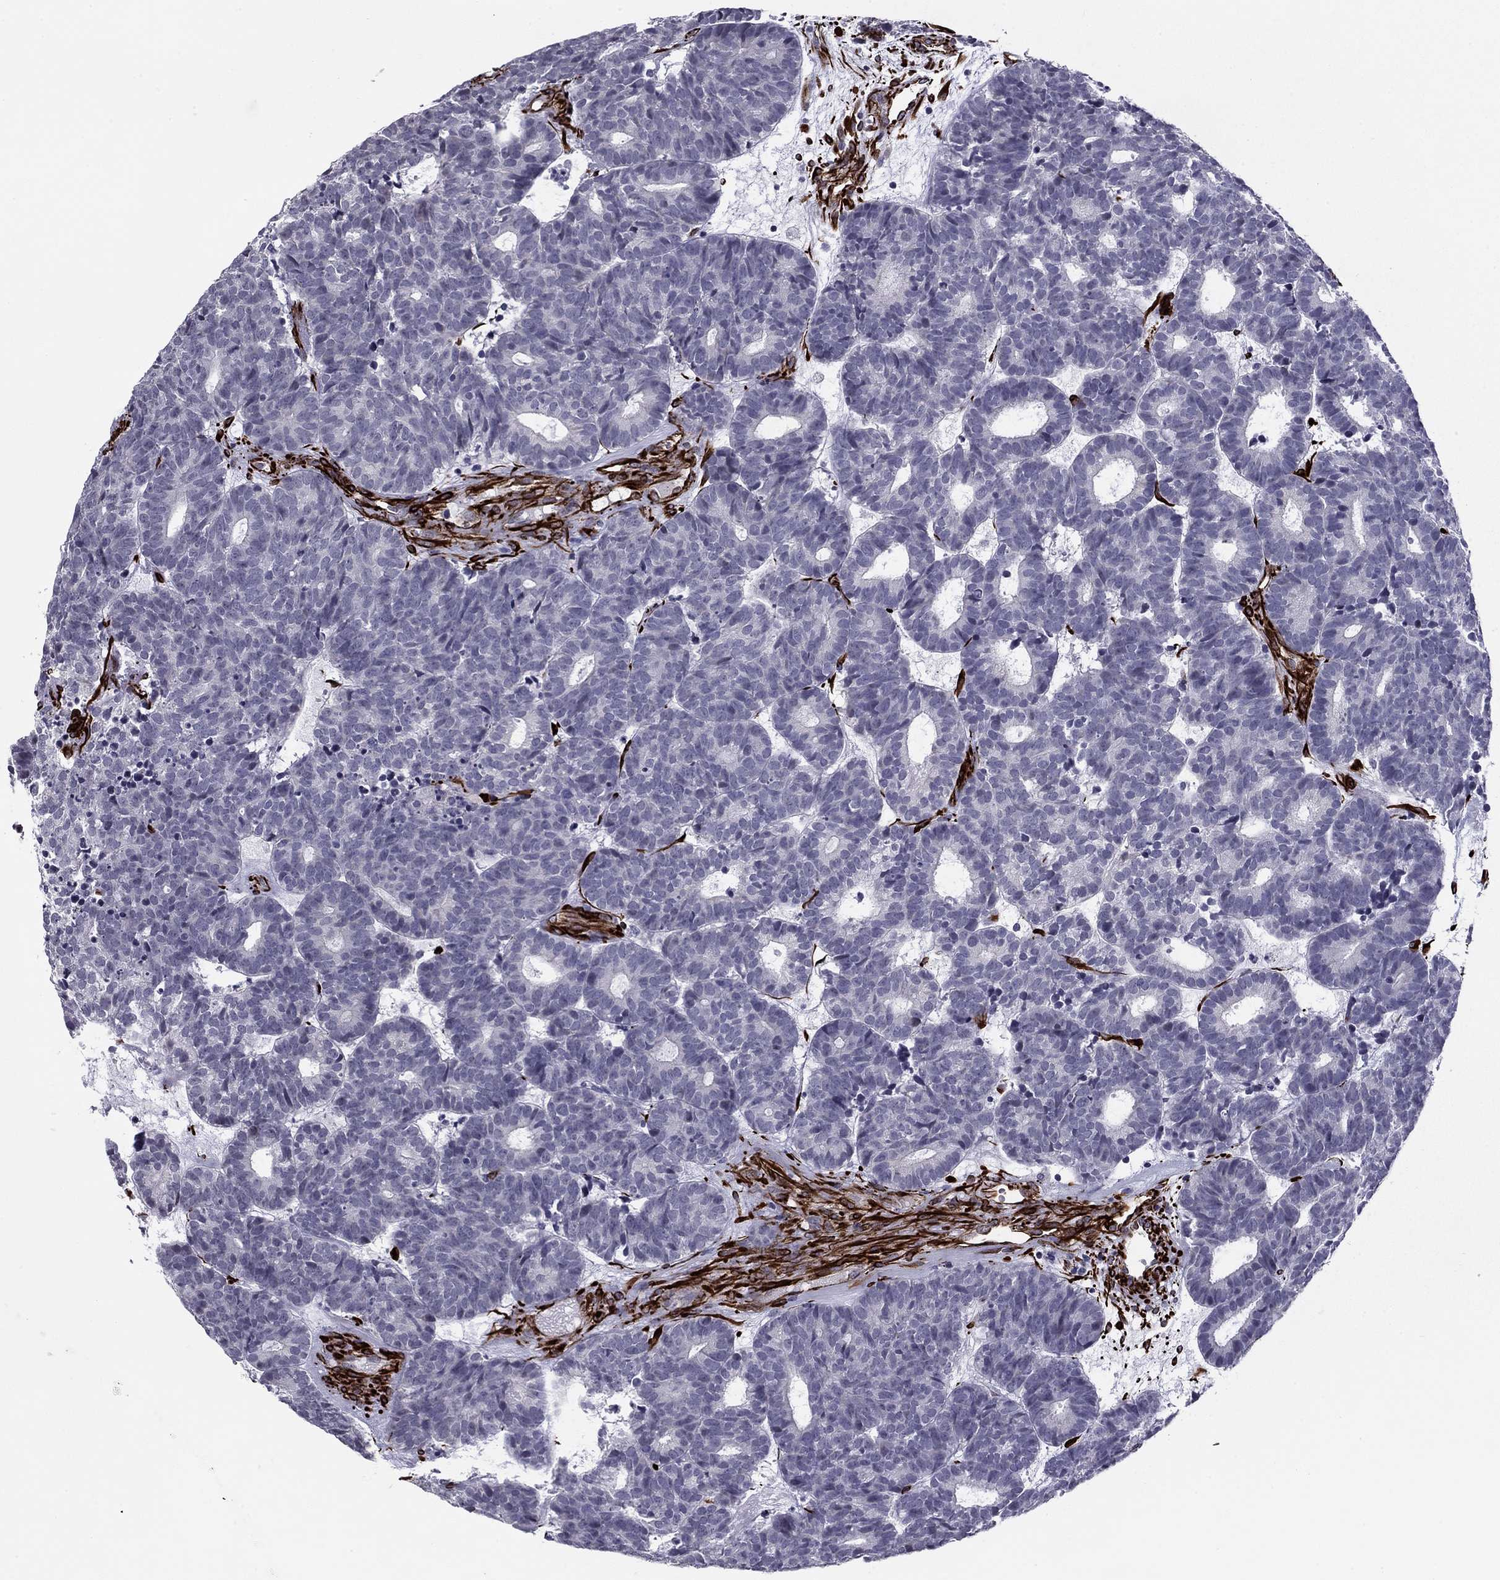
{"staining": {"intensity": "negative", "quantity": "none", "location": "none"}, "tissue": "head and neck cancer", "cell_type": "Tumor cells", "image_type": "cancer", "snomed": [{"axis": "morphology", "description": "Adenocarcinoma, NOS"}, {"axis": "topography", "description": "Head-Neck"}], "caption": "Immunohistochemical staining of human head and neck cancer shows no significant positivity in tumor cells.", "gene": "ANKS4B", "patient": {"sex": "female", "age": 81}}